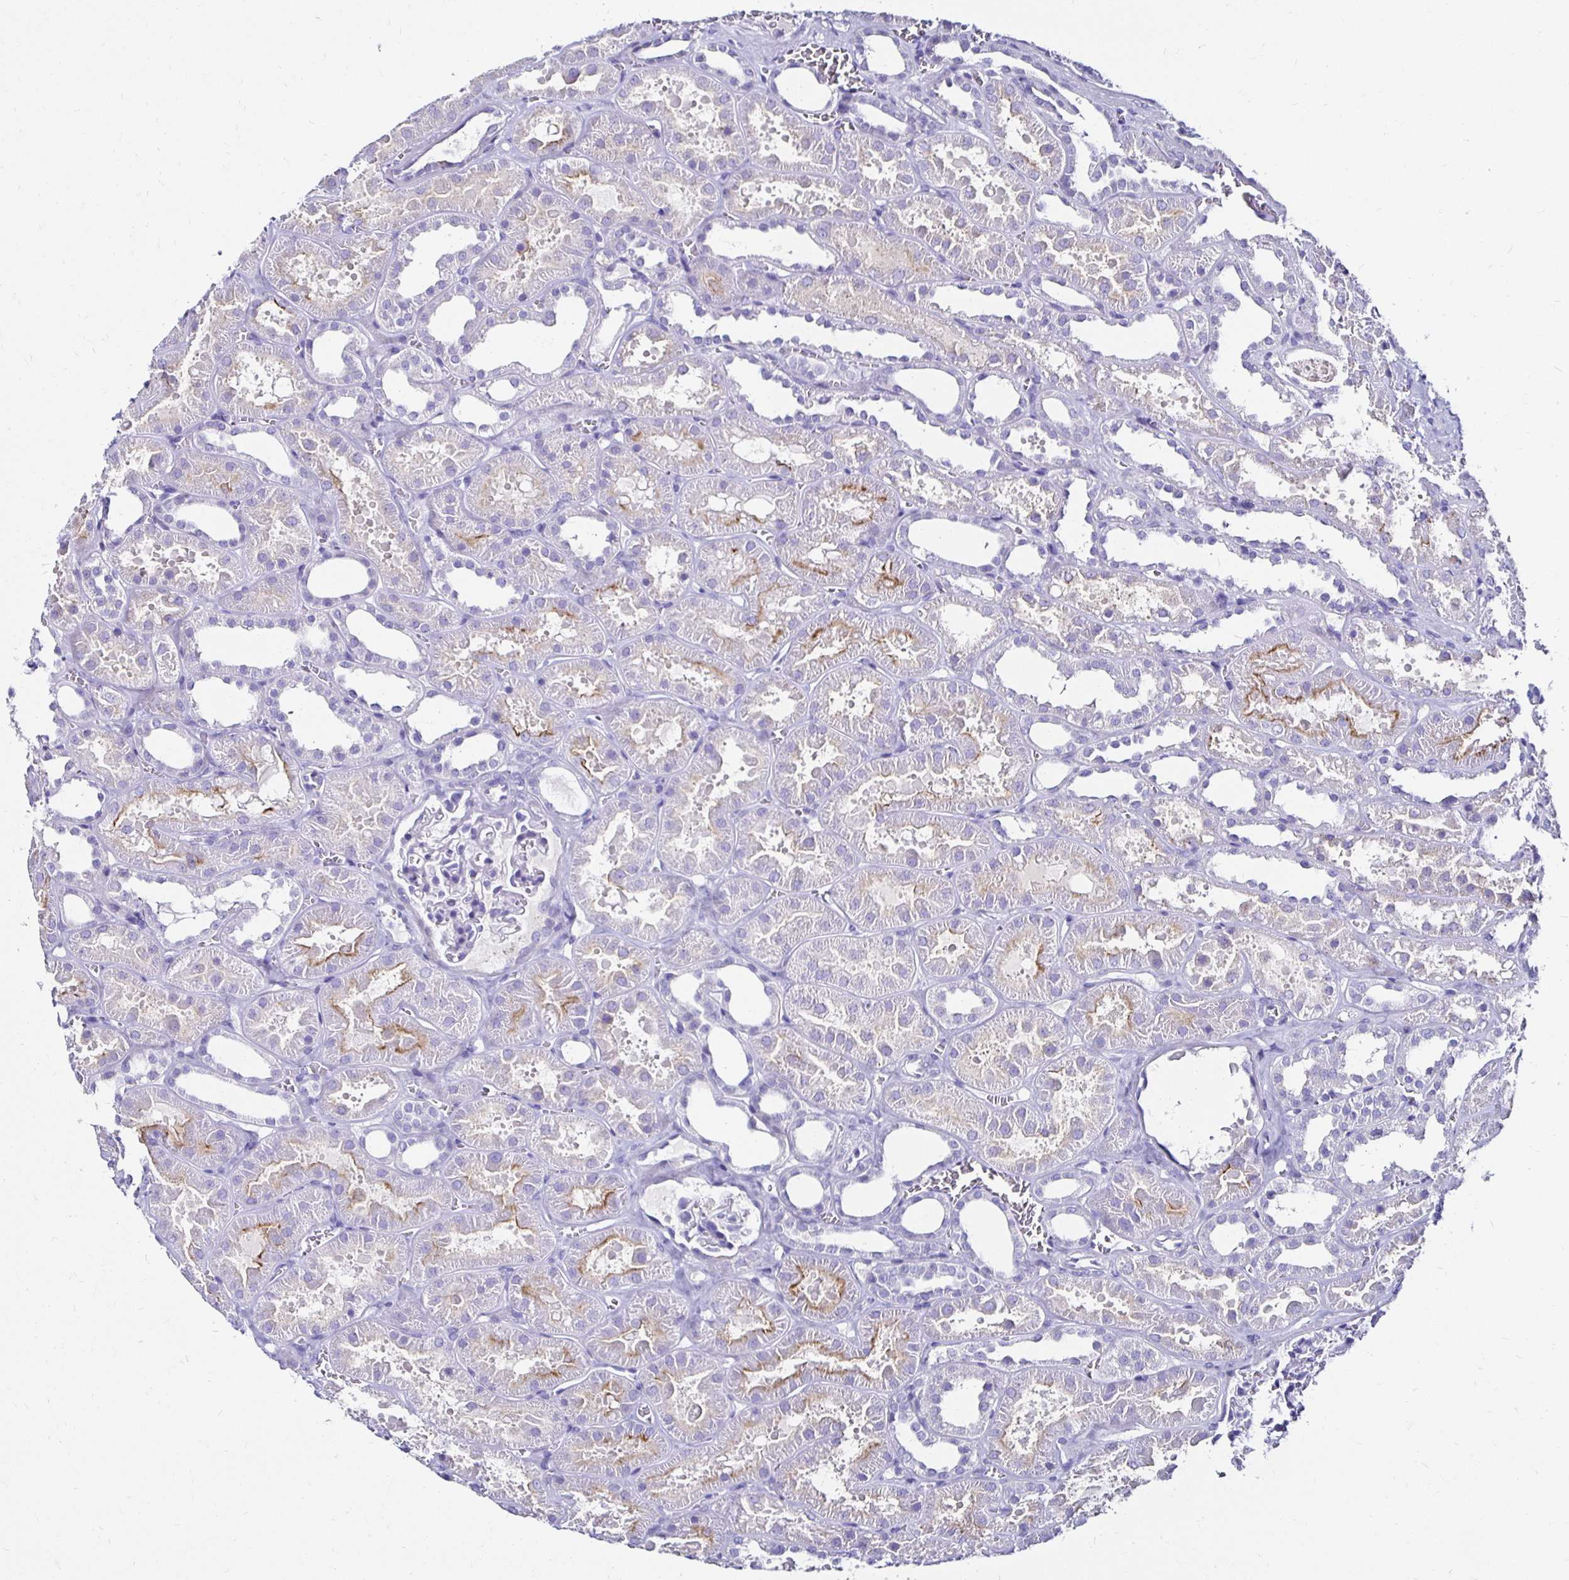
{"staining": {"intensity": "negative", "quantity": "none", "location": "none"}, "tissue": "kidney", "cell_type": "Cells in glomeruli", "image_type": "normal", "snomed": [{"axis": "morphology", "description": "Normal tissue, NOS"}, {"axis": "topography", "description": "Kidney"}], "caption": "Image shows no protein positivity in cells in glomeruli of benign kidney. (Brightfield microscopy of DAB (3,3'-diaminobenzidine) IHC at high magnification).", "gene": "KCNT1", "patient": {"sex": "female", "age": 41}}